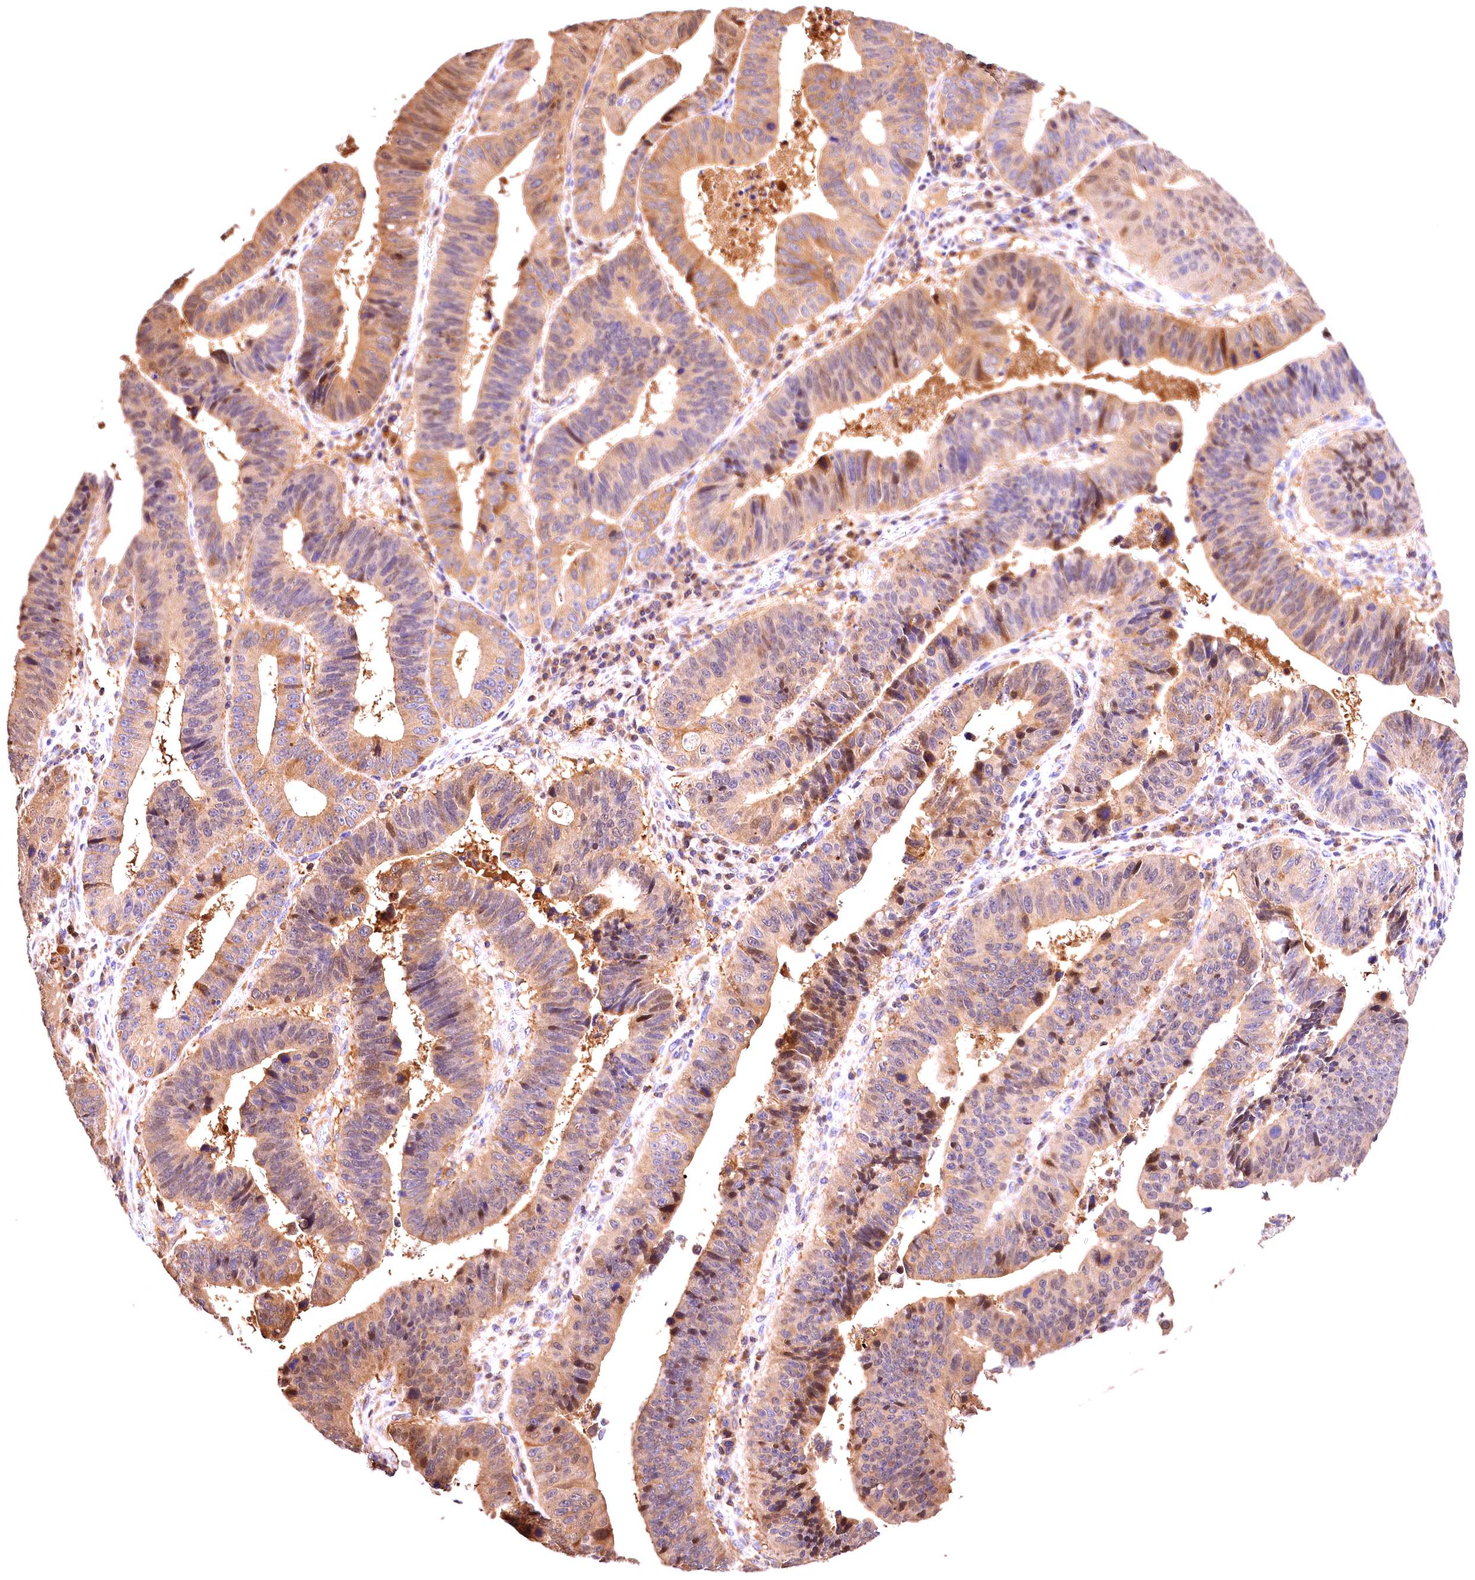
{"staining": {"intensity": "weak", "quantity": "25%-75%", "location": "cytoplasmic/membranous,nuclear"}, "tissue": "stomach cancer", "cell_type": "Tumor cells", "image_type": "cancer", "snomed": [{"axis": "morphology", "description": "Adenocarcinoma, NOS"}, {"axis": "topography", "description": "Stomach"}], "caption": "Protein staining exhibits weak cytoplasmic/membranous and nuclear expression in about 25%-75% of tumor cells in adenocarcinoma (stomach).", "gene": "KPTN", "patient": {"sex": "male", "age": 59}}